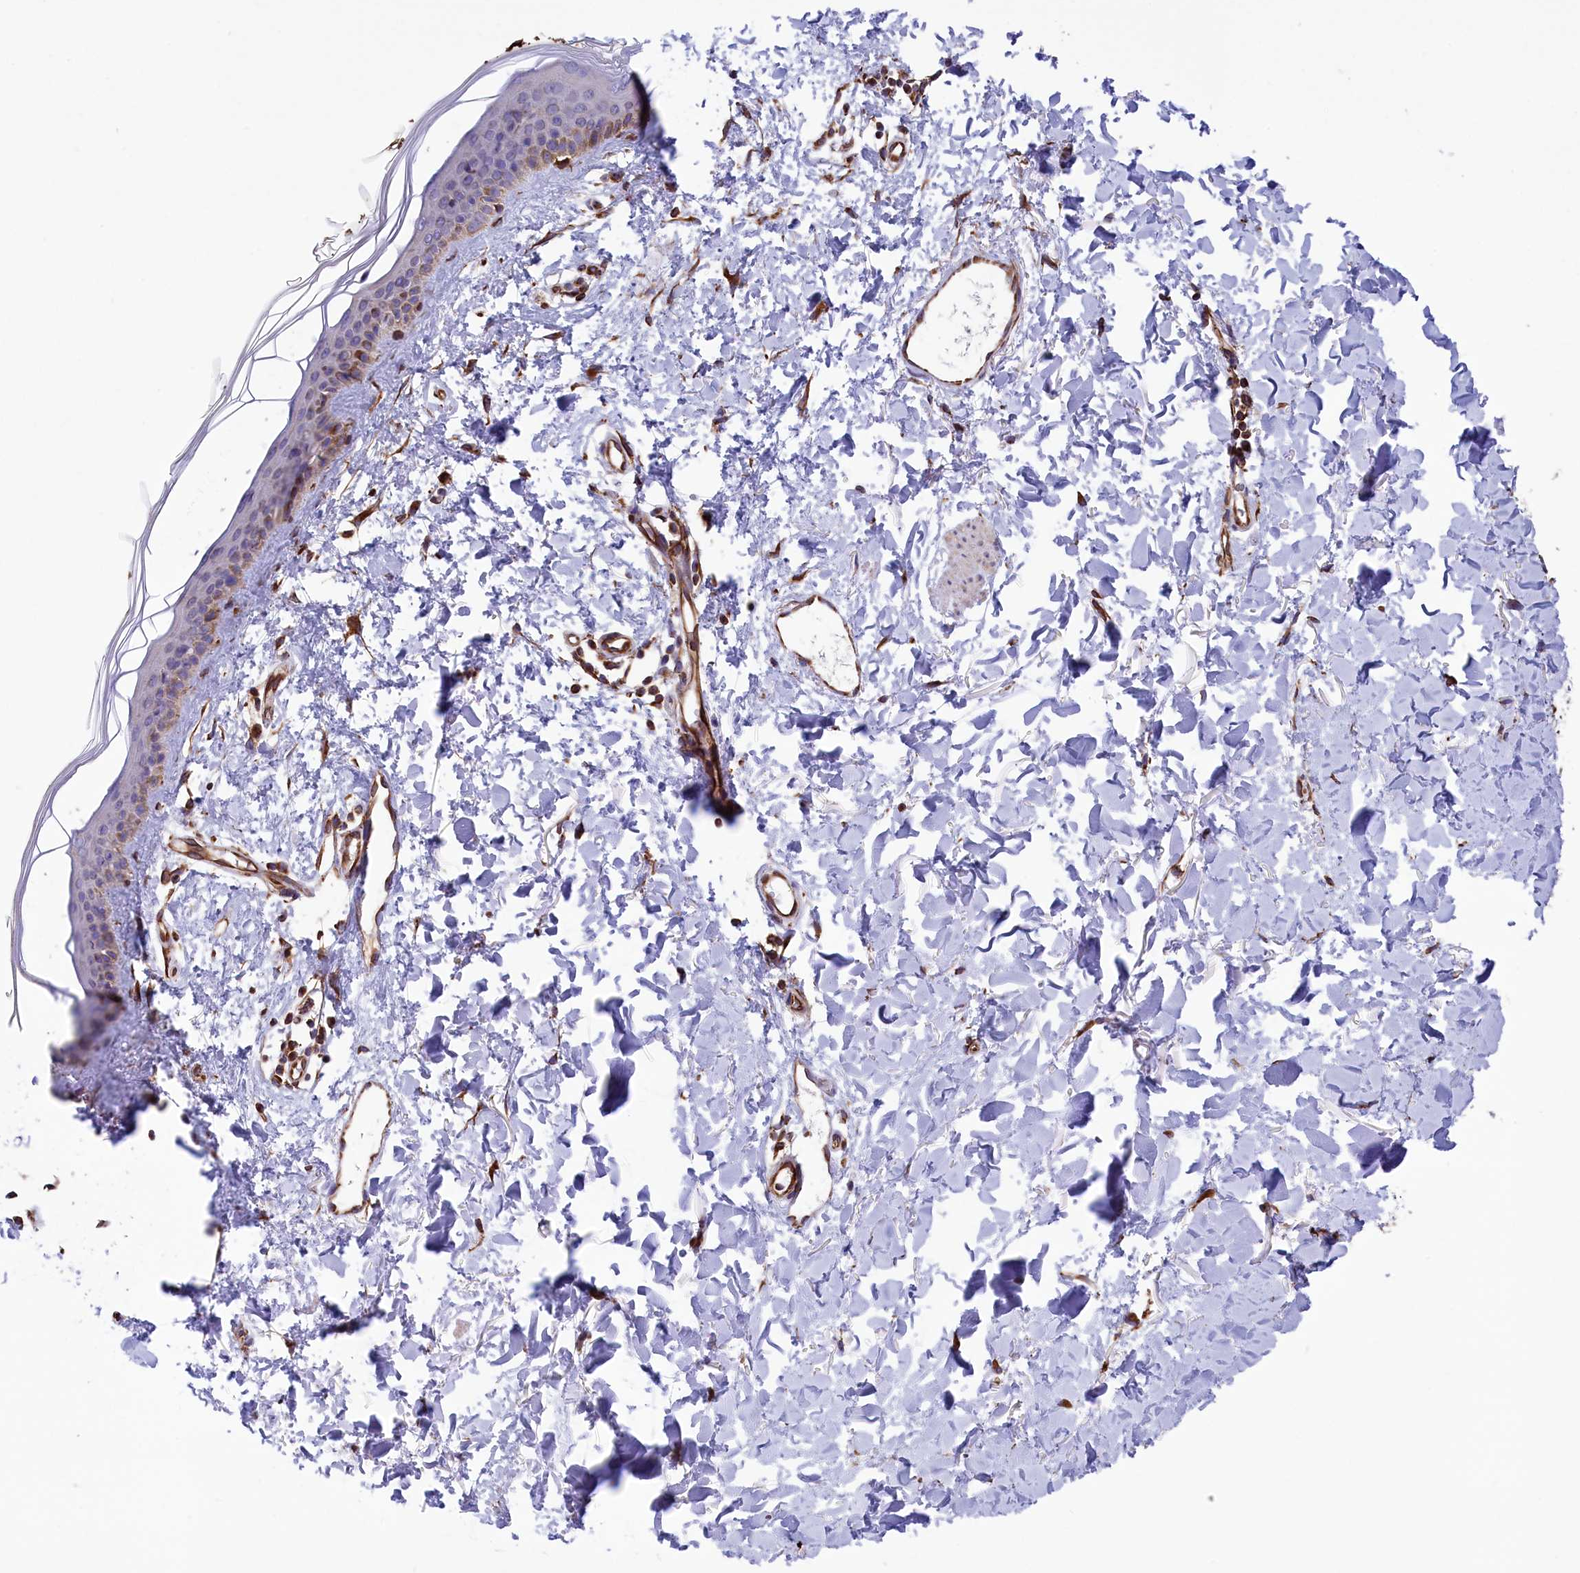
{"staining": {"intensity": "strong", "quantity": ">75%", "location": "cytoplasmic/membranous"}, "tissue": "skin", "cell_type": "Fibroblasts", "image_type": "normal", "snomed": [{"axis": "morphology", "description": "Normal tissue, NOS"}, {"axis": "topography", "description": "Skin"}], "caption": "A brown stain highlights strong cytoplasmic/membranous positivity of a protein in fibroblasts of benign human skin. (brown staining indicates protein expression, while blue staining denotes nuclei).", "gene": "GATB", "patient": {"sex": "female", "age": 58}}